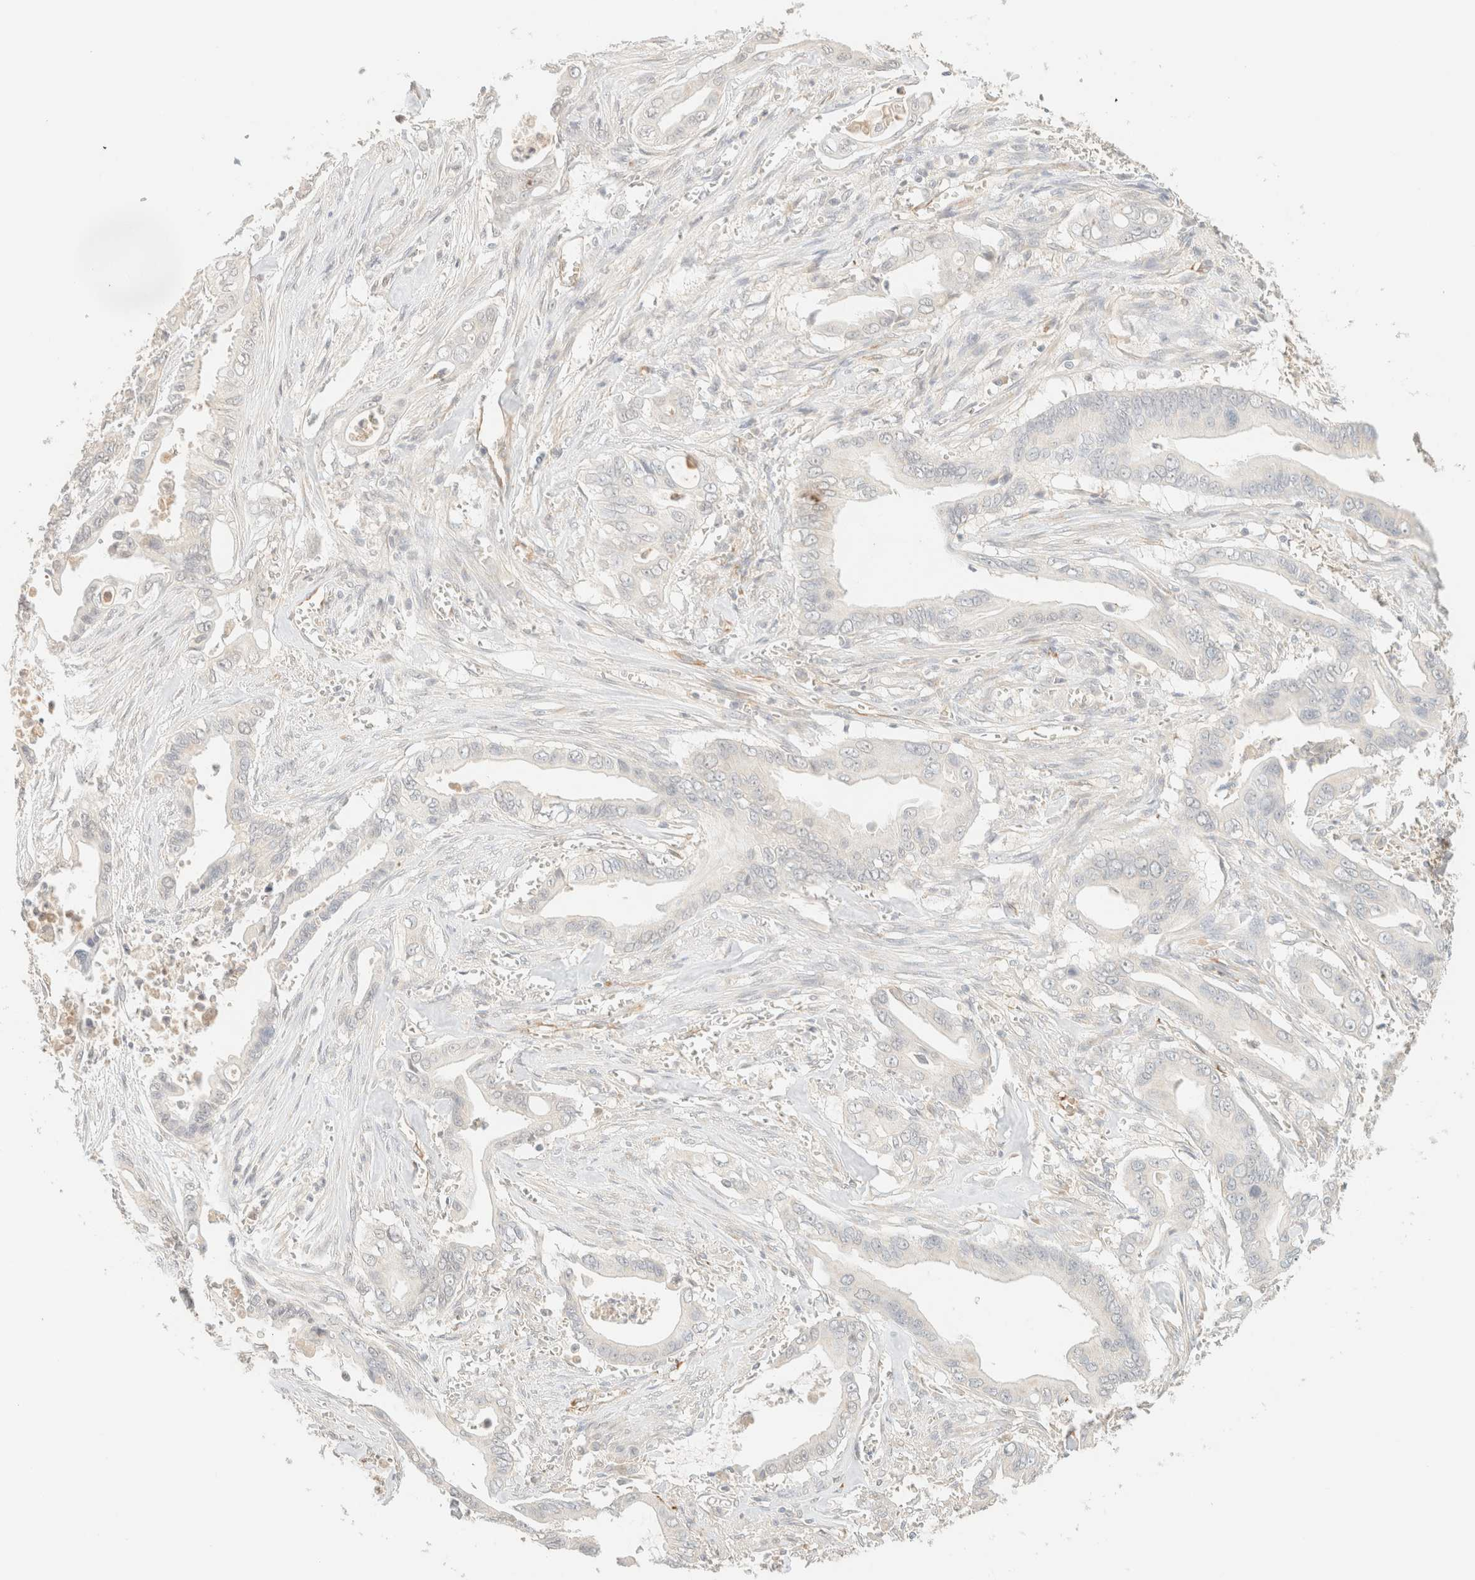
{"staining": {"intensity": "negative", "quantity": "none", "location": "none"}, "tissue": "pancreatic cancer", "cell_type": "Tumor cells", "image_type": "cancer", "snomed": [{"axis": "morphology", "description": "Adenocarcinoma, NOS"}, {"axis": "topography", "description": "Pancreas"}], "caption": "Immunohistochemistry image of human pancreatic cancer (adenocarcinoma) stained for a protein (brown), which demonstrates no positivity in tumor cells.", "gene": "SPARCL1", "patient": {"sex": "male", "age": 59}}